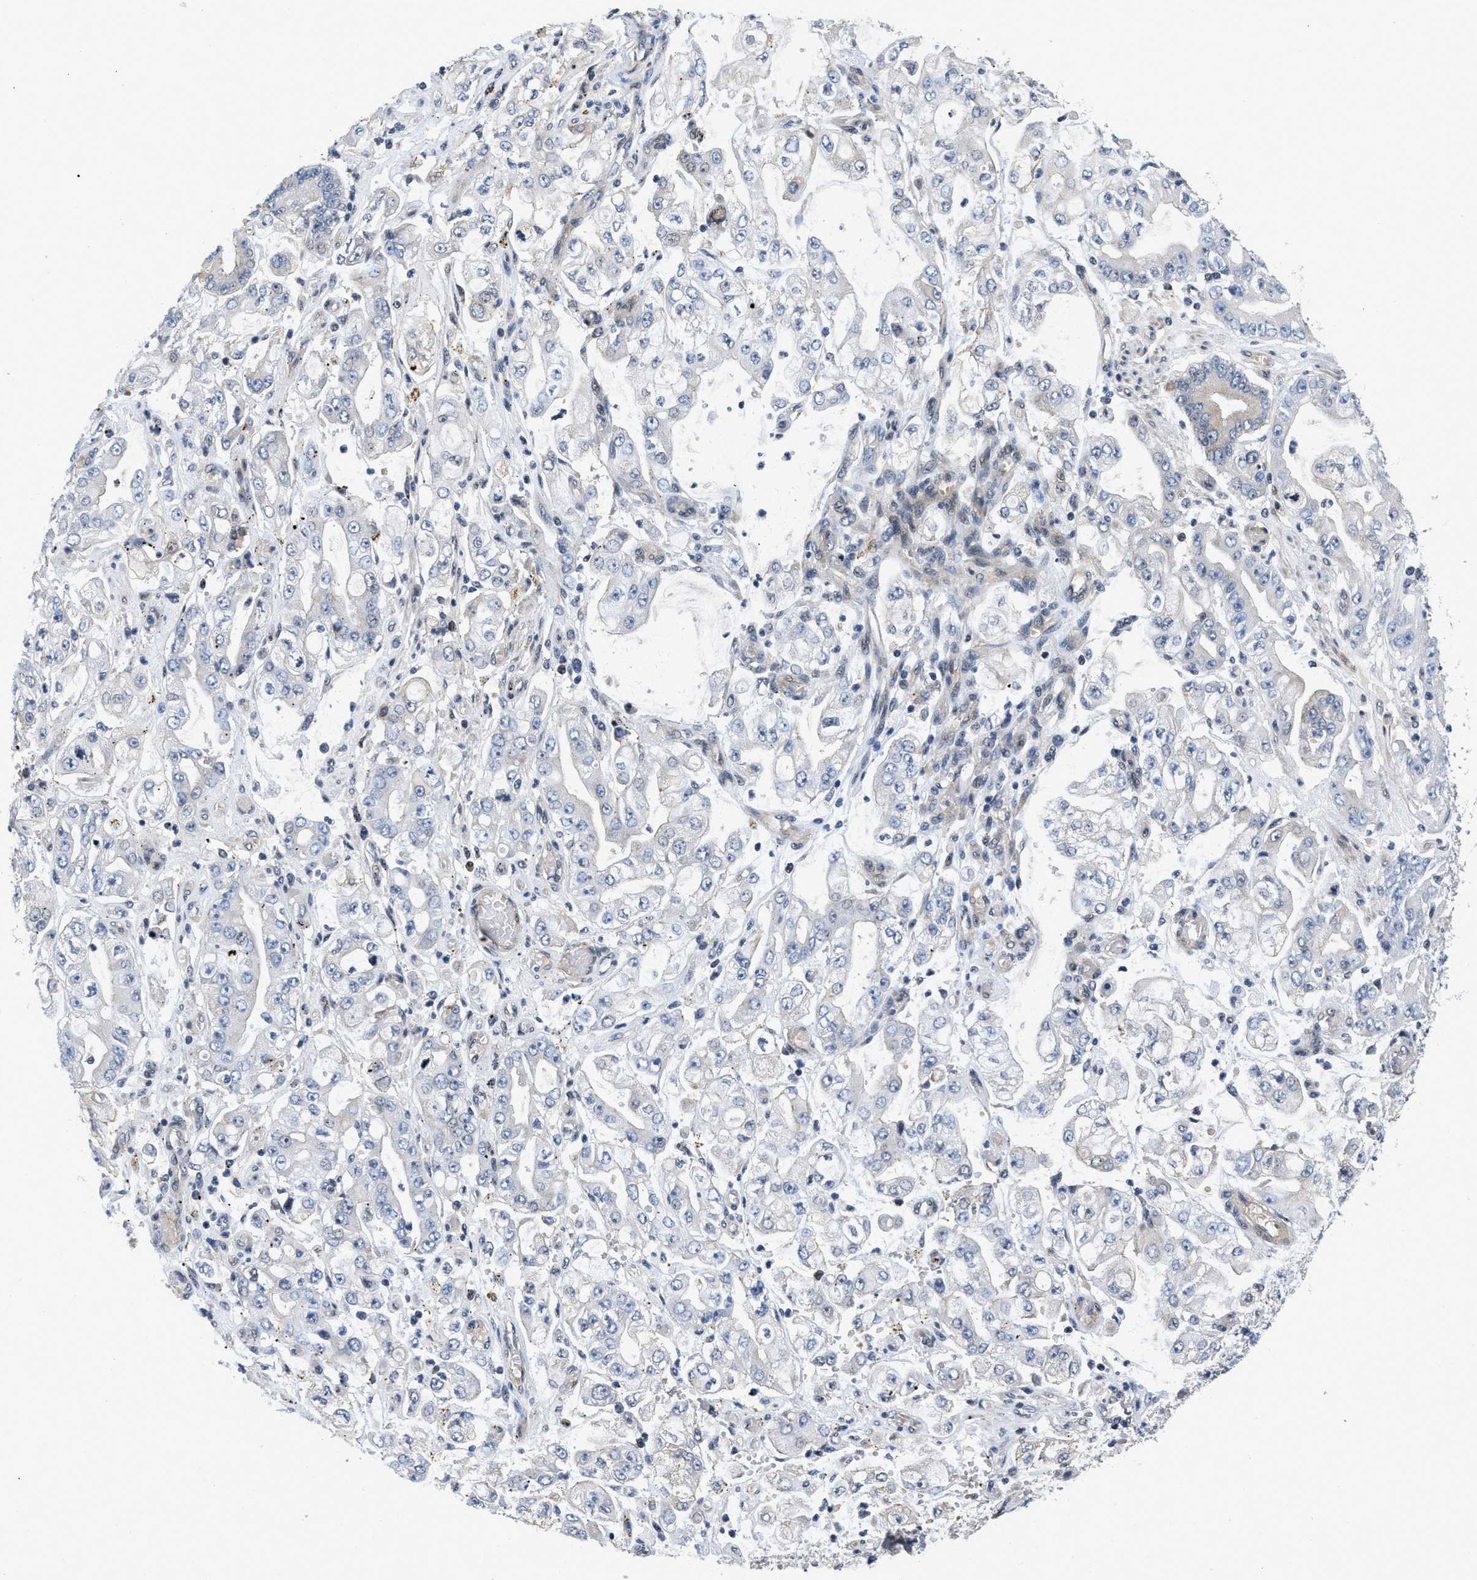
{"staining": {"intensity": "negative", "quantity": "none", "location": "none"}, "tissue": "stomach cancer", "cell_type": "Tumor cells", "image_type": "cancer", "snomed": [{"axis": "morphology", "description": "Adenocarcinoma, NOS"}, {"axis": "topography", "description": "Stomach"}], "caption": "A high-resolution photomicrograph shows IHC staining of stomach adenocarcinoma, which reveals no significant expression in tumor cells.", "gene": "VIP", "patient": {"sex": "male", "age": 76}}